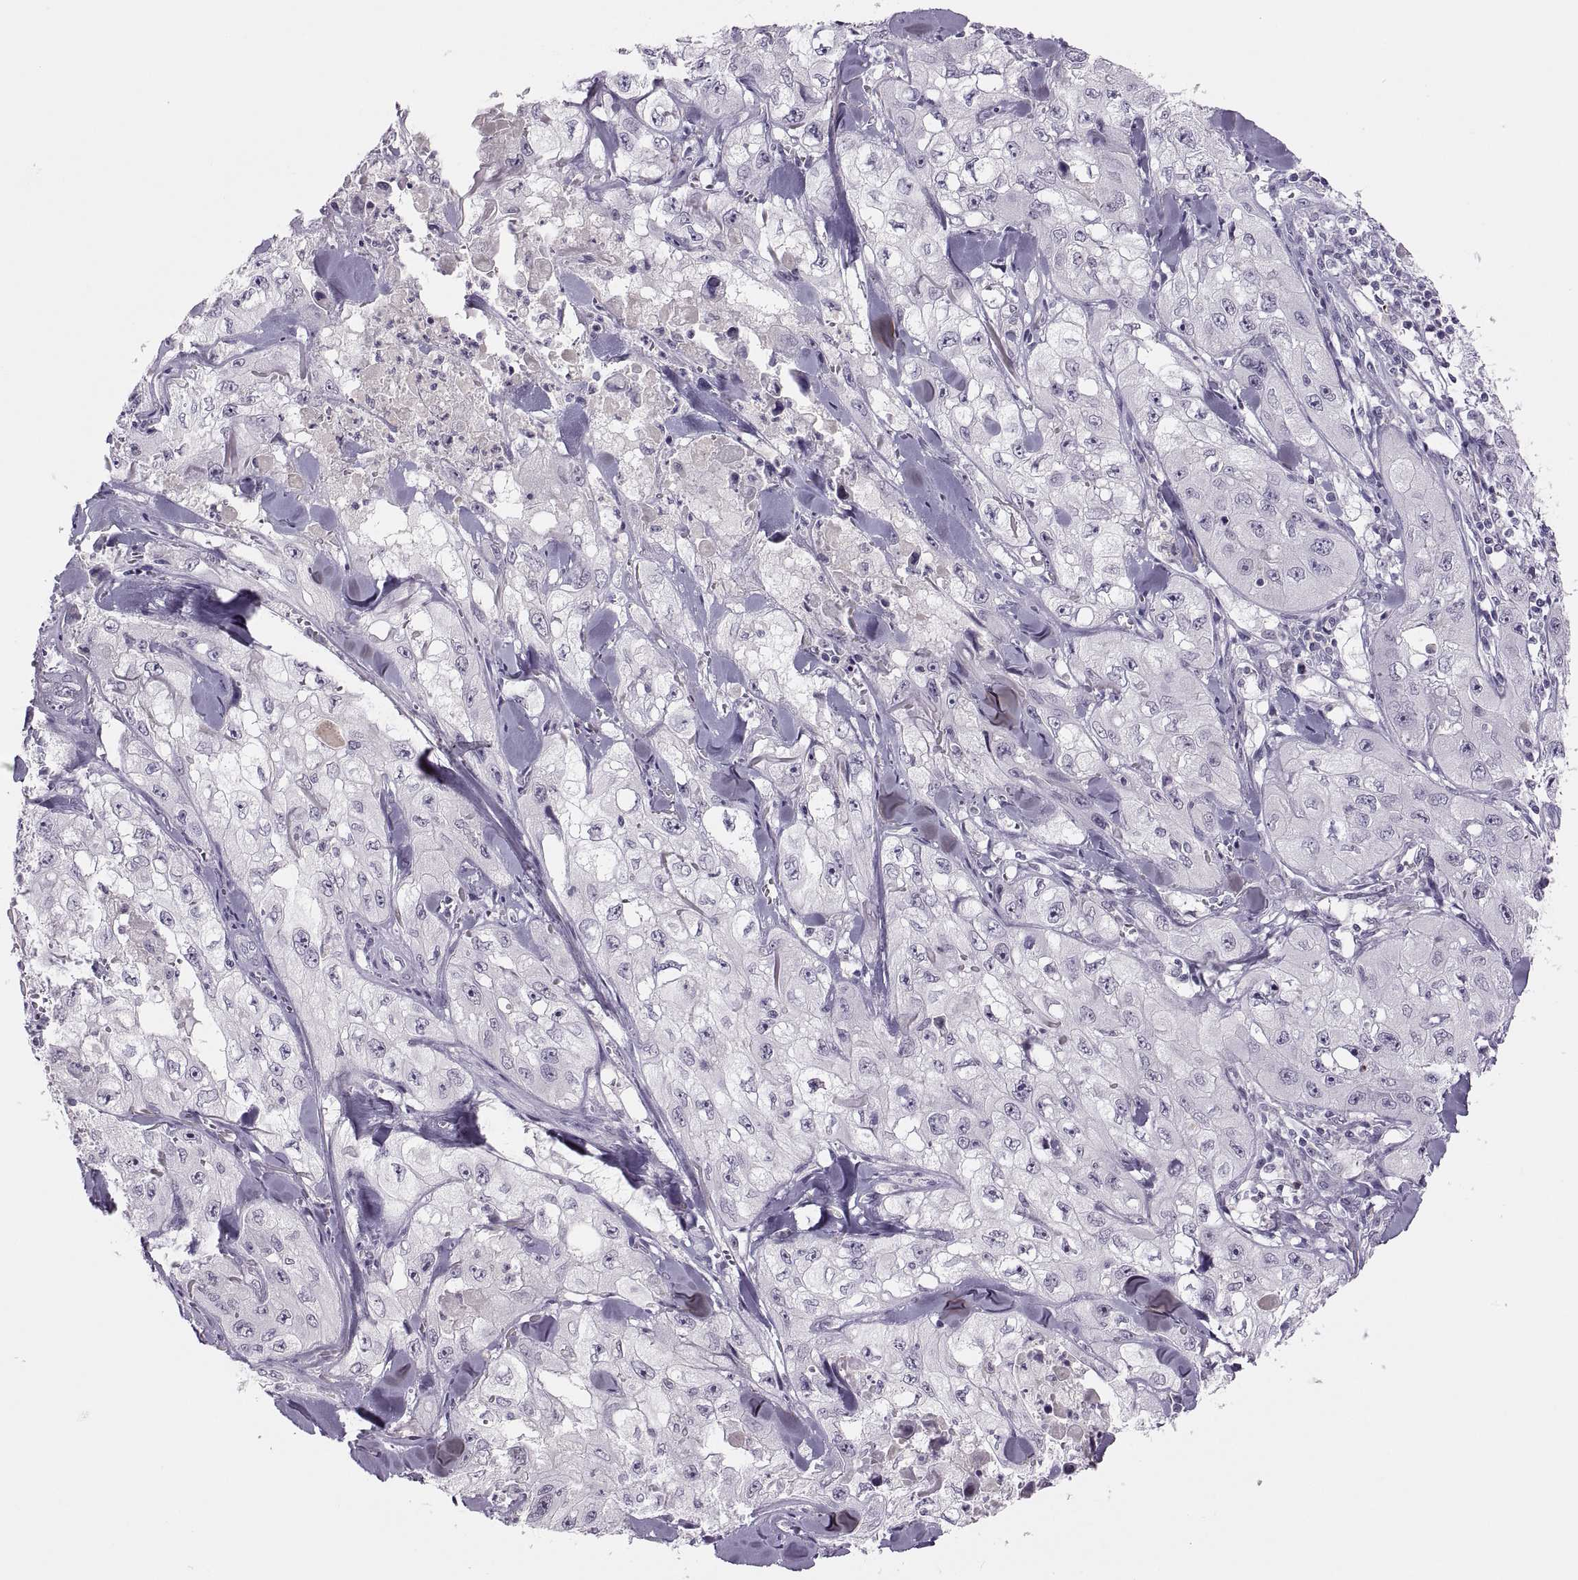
{"staining": {"intensity": "negative", "quantity": "none", "location": "none"}, "tissue": "skin cancer", "cell_type": "Tumor cells", "image_type": "cancer", "snomed": [{"axis": "morphology", "description": "Squamous cell carcinoma, NOS"}, {"axis": "topography", "description": "Skin"}, {"axis": "topography", "description": "Subcutis"}], "caption": "A photomicrograph of skin squamous cell carcinoma stained for a protein demonstrates no brown staining in tumor cells.", "gene": "CHCT1", "patient": {"sex": "male", "age": 73}}